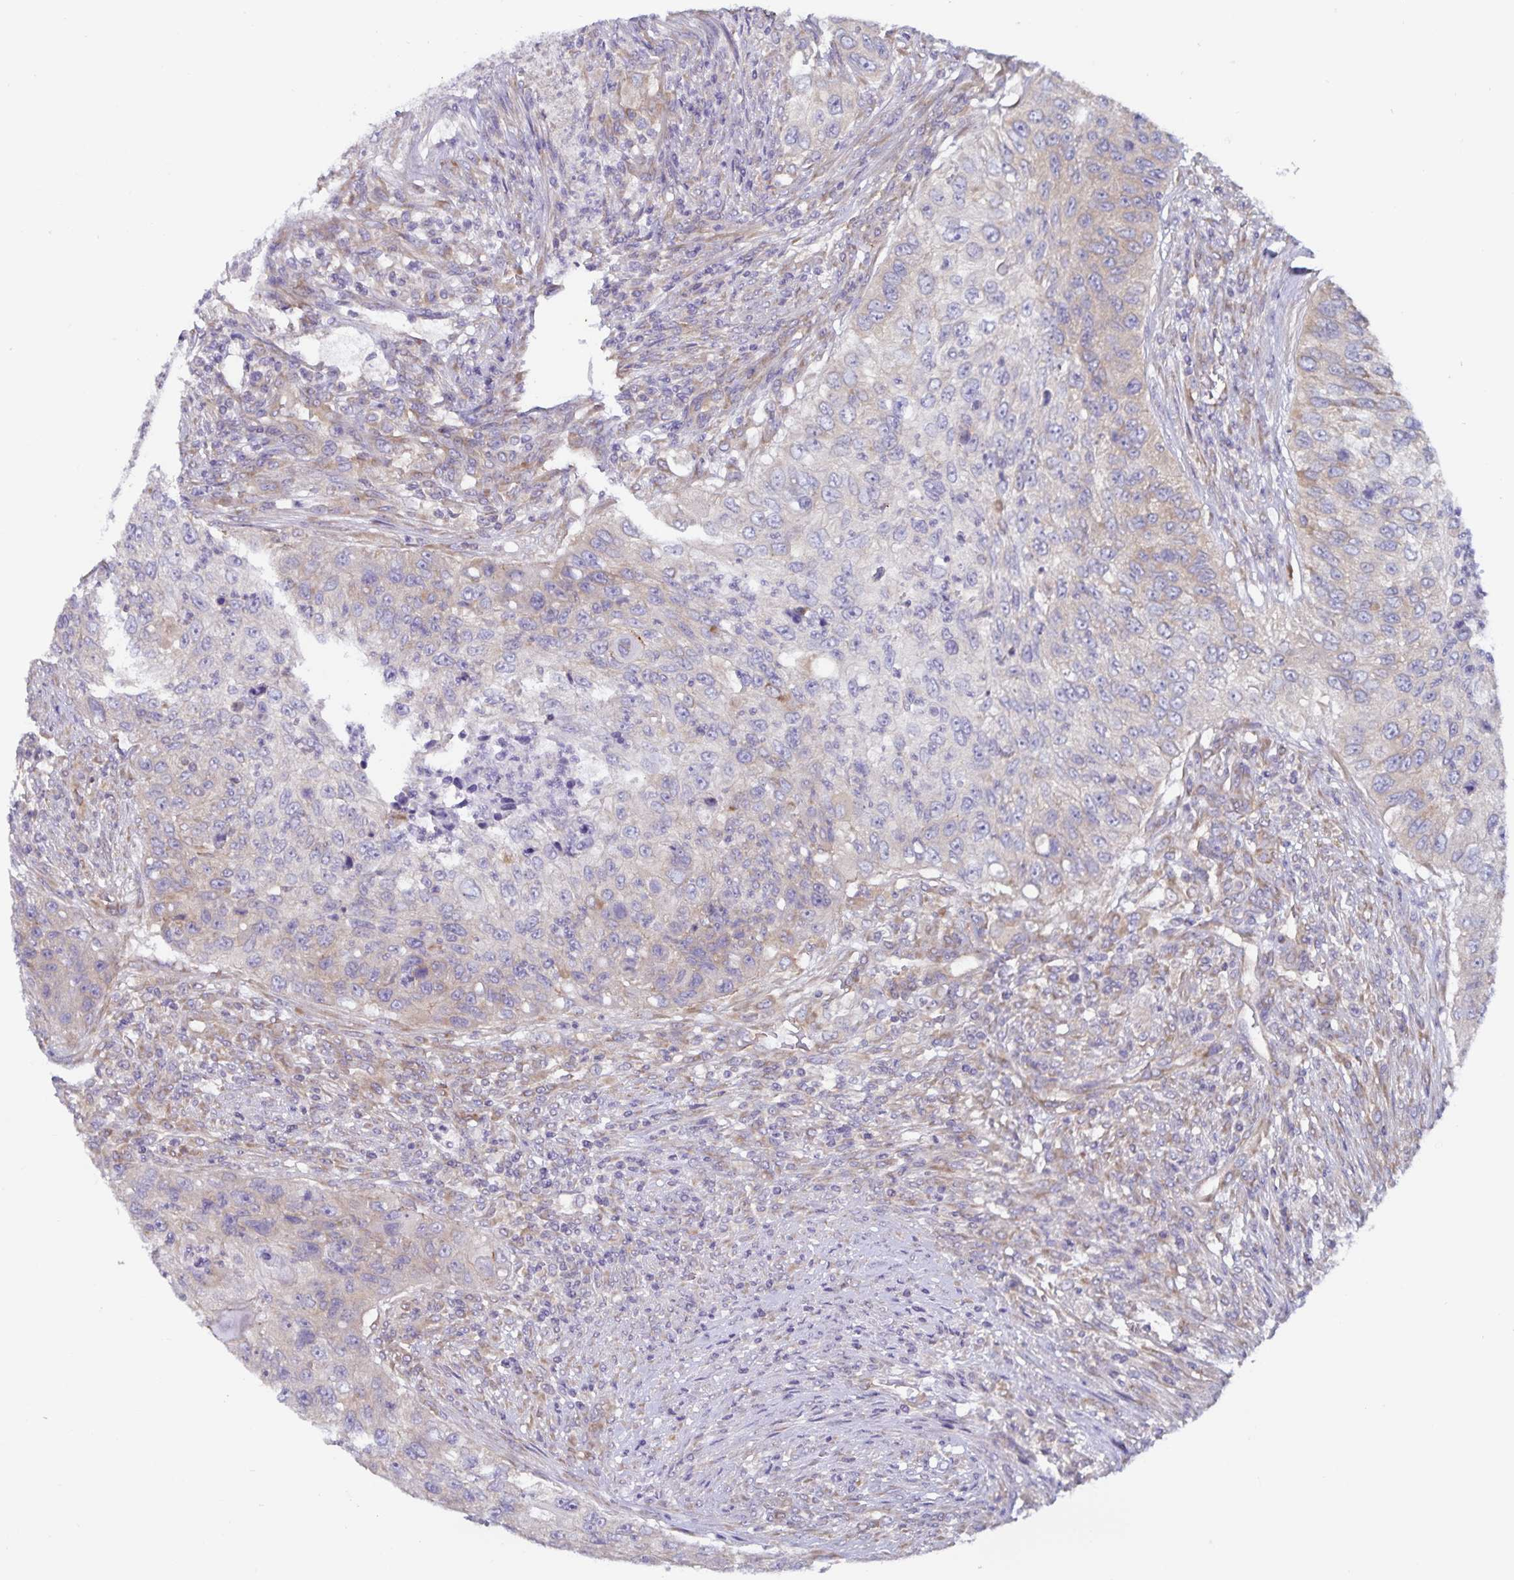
{"staining": {"intensity": "weak", "quantity": "<25%", "location": "cytoplasmic/membranous"}, "tissue": "urothelial cancer", "cell_type": "Tumor cells", "image_type": "cancer", "snomed": [{"axis": "morphology", "description": "Urothelial carcinoma, High grade"}, {"axis": "topography", "description": "Urinary bladder"}], "caption": "There is no significant staining in tumor cells of urothelial cancer.", "gene": "FAM120A", "patient": {"sex": "female", "age": 60}}